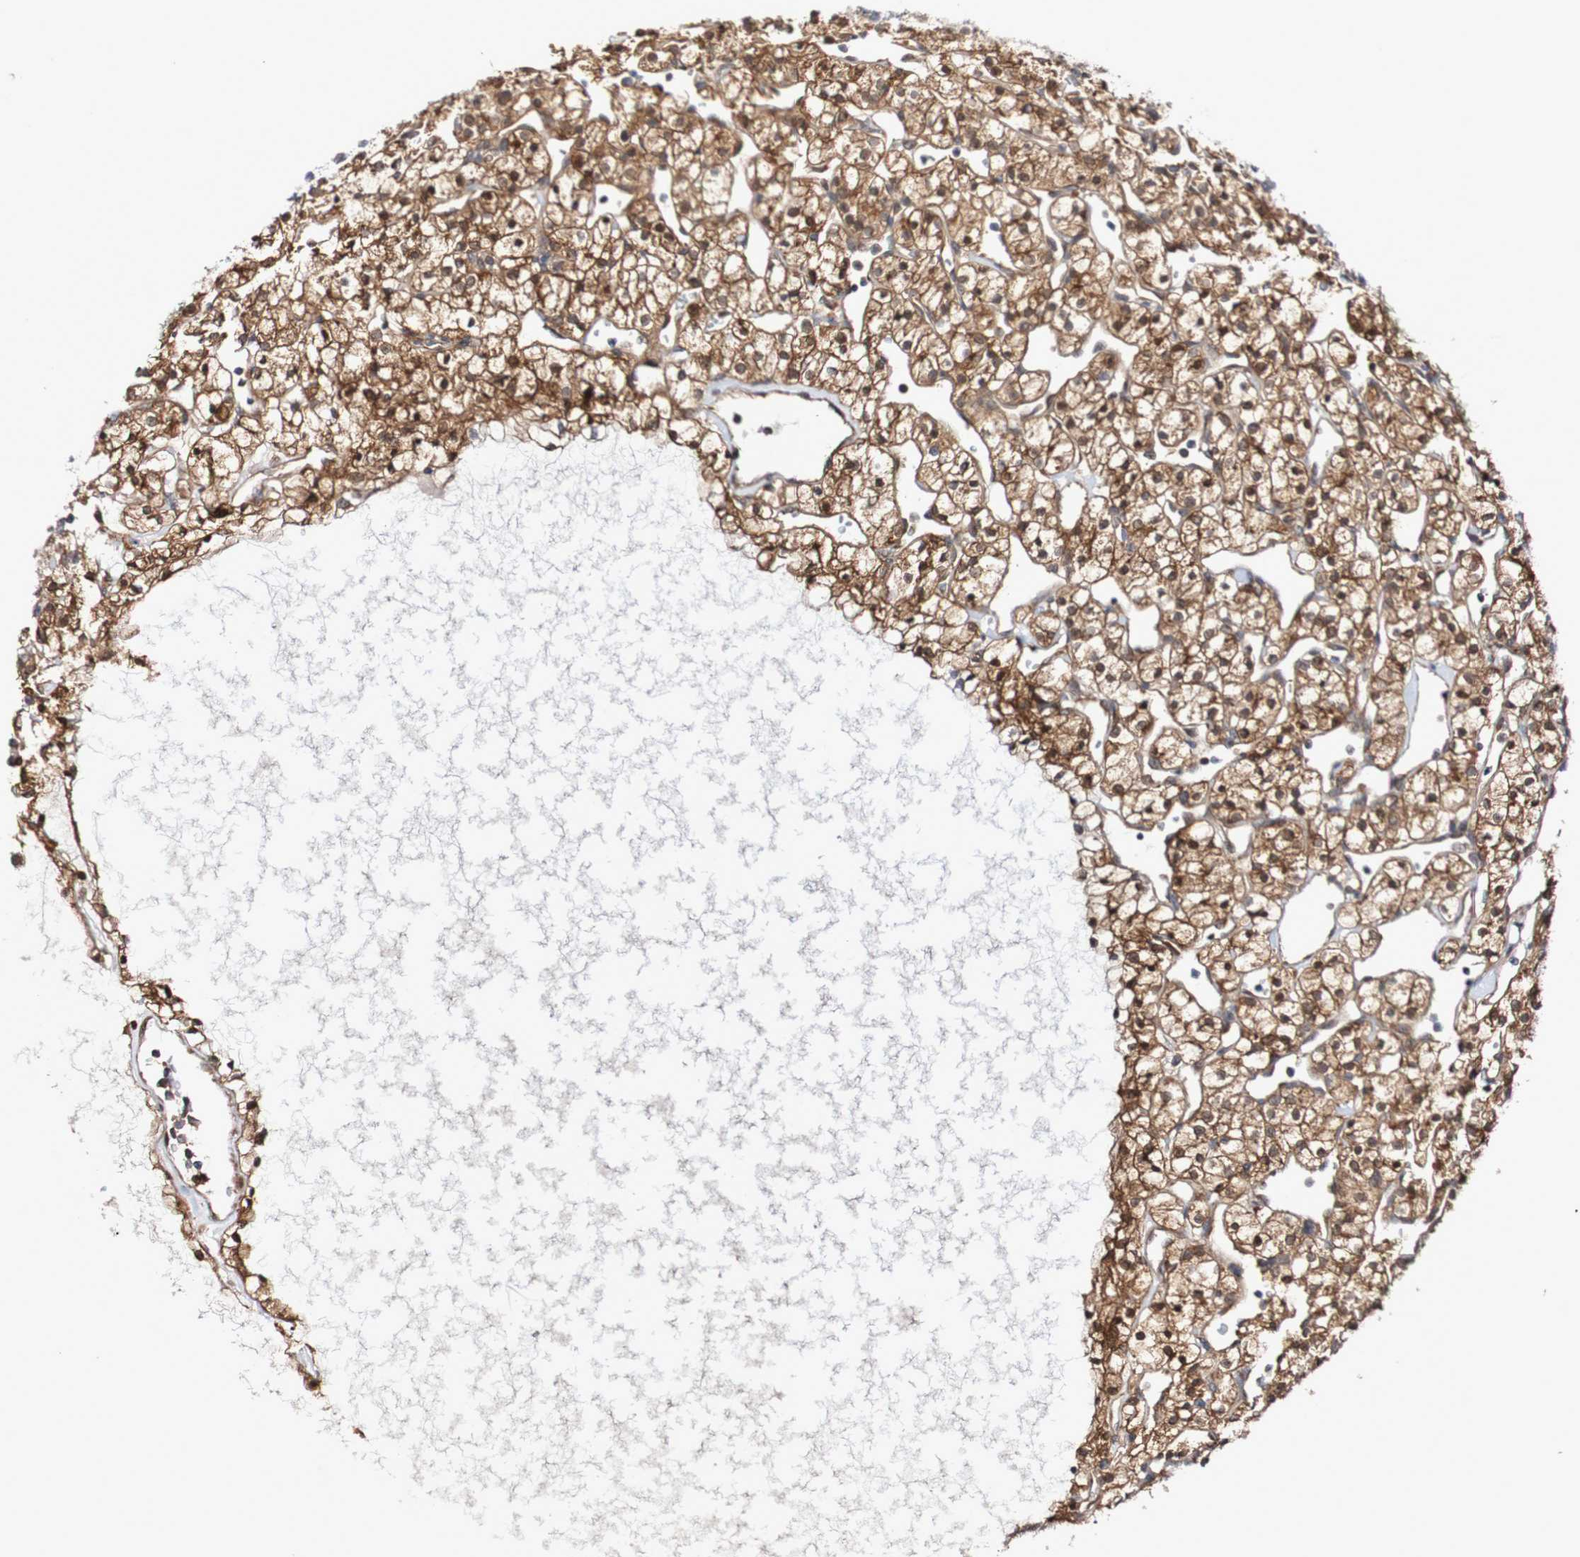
{"staining": {"intensity": "moderate", "quantity": ">75%", "location": "cytoplasmic/membranous,nuclear"}, "tissue": "renal cancer", "cell_type": "Tumor cells", "image_type": "cancer", "snomed": [{"axis": "morphology", "description": "Adenocarcinoma, NOS"}, {"axis": "topography", "description": "Kidney"}], "caption": "Immunohistochemical staining of human adenocarcinoma (renal) exhibits moderate cytoplasmic/membranous and nuclear protein positivity in about >75% of tumor cells.", "gene": "PHPT1", "patient": {"sex": "female", "age": 60}}